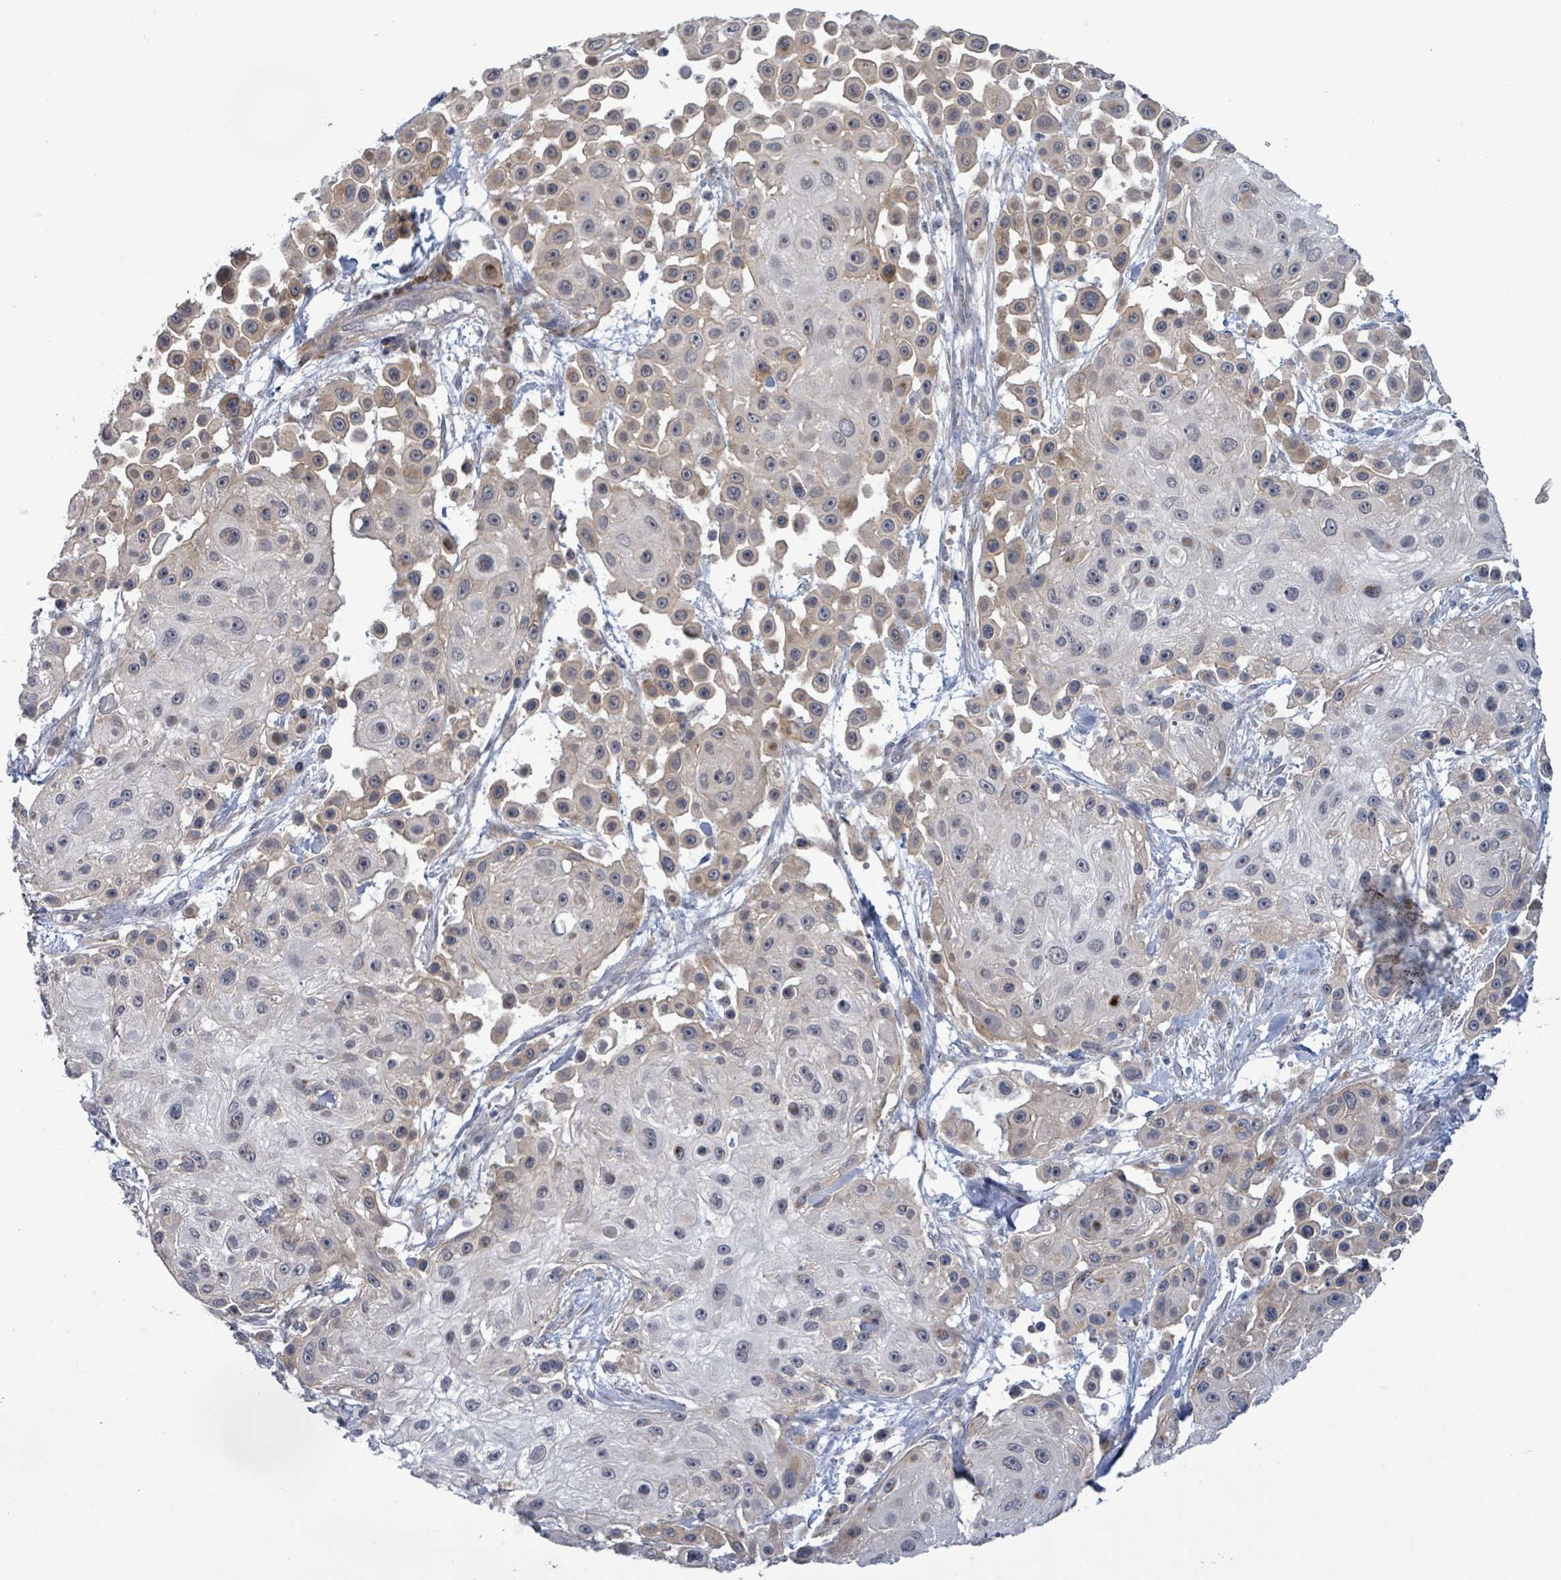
{"staining": {"intensity": "weak", "quantity": "<25%", "location": "cytoplasmic/membranous"}, "tissue": "skin cancer", "cell_type": "Tumor cells", "image_type": "cancer", "snomed": [{"axis": "morphology", "description": "Squamous cell carcinoma, NOS"}, {"axis": "topography", "description": "Skin"}], "caption": "Skin cancer (squamous cell carcinoma) was stained to show a protein in brown. There is no significant positivity in tumor cells. The staining was performed using DAB to visualize the protein expression in brown, while the nuclei were stained in blue with hematoxylin (Magnification: 20x).", "gene": "AMMECR1", "patient": {"sex": "male", "age": 67}}